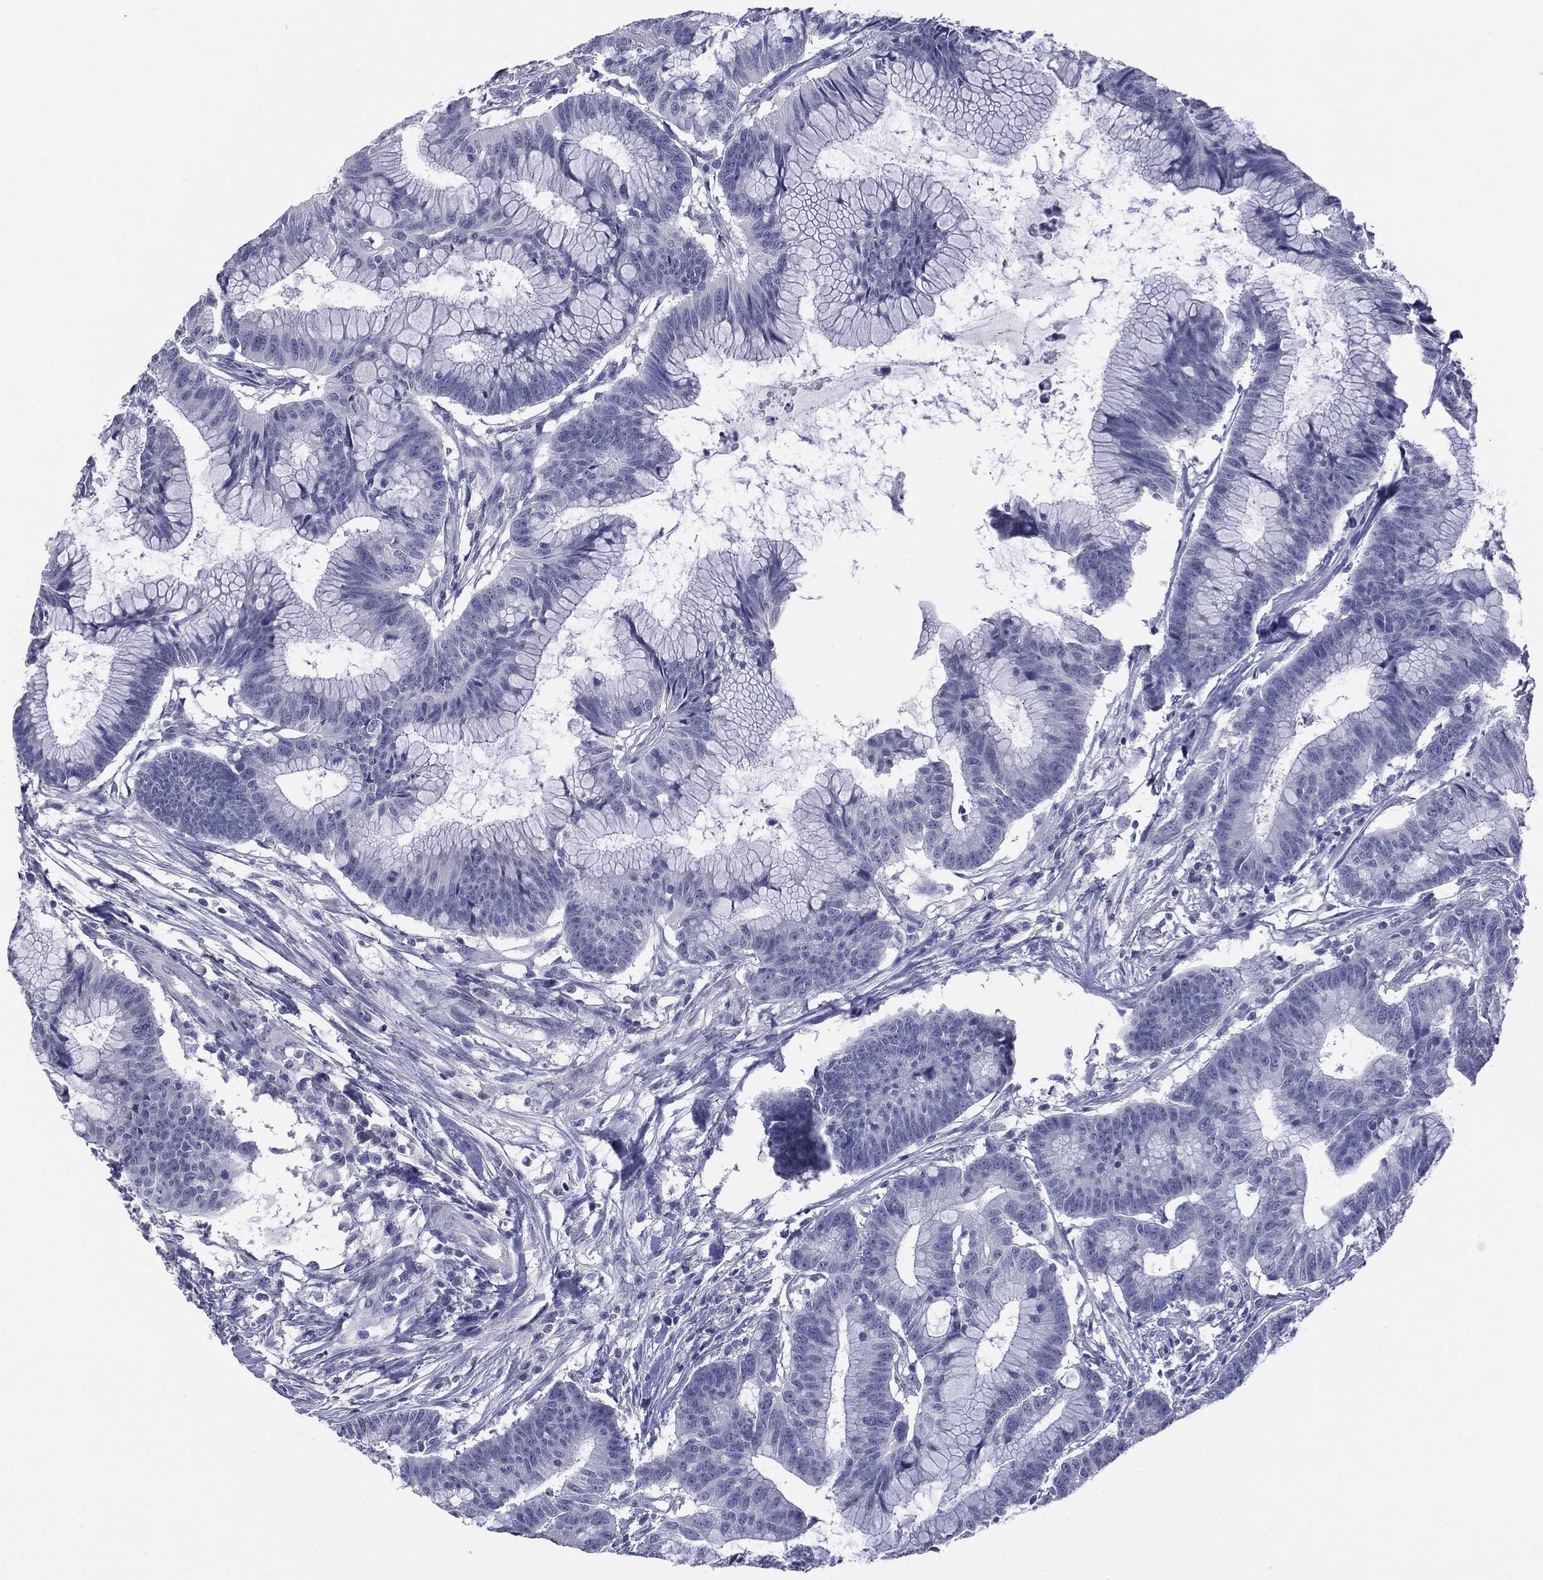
{"staining": {"intensity": "negative", "quantity": "none", "location": "none"}, "tissue": "colorectal cancer", "cell_type": "Tumor cells", "image_type": "cancer", "snomed": [{"axis": "morphology", "description": "Adenocarcinoma, NOS"}, {"axis": "topography", "description": "Colon"}], "caption": "Immunohistochemistry (IHC) image of human colorectal cancer stained for a protein (brown), which reveals no positivity in tumor cells.", "gene": "TSHB", "patient": {"sex": "female", "age": 78}}